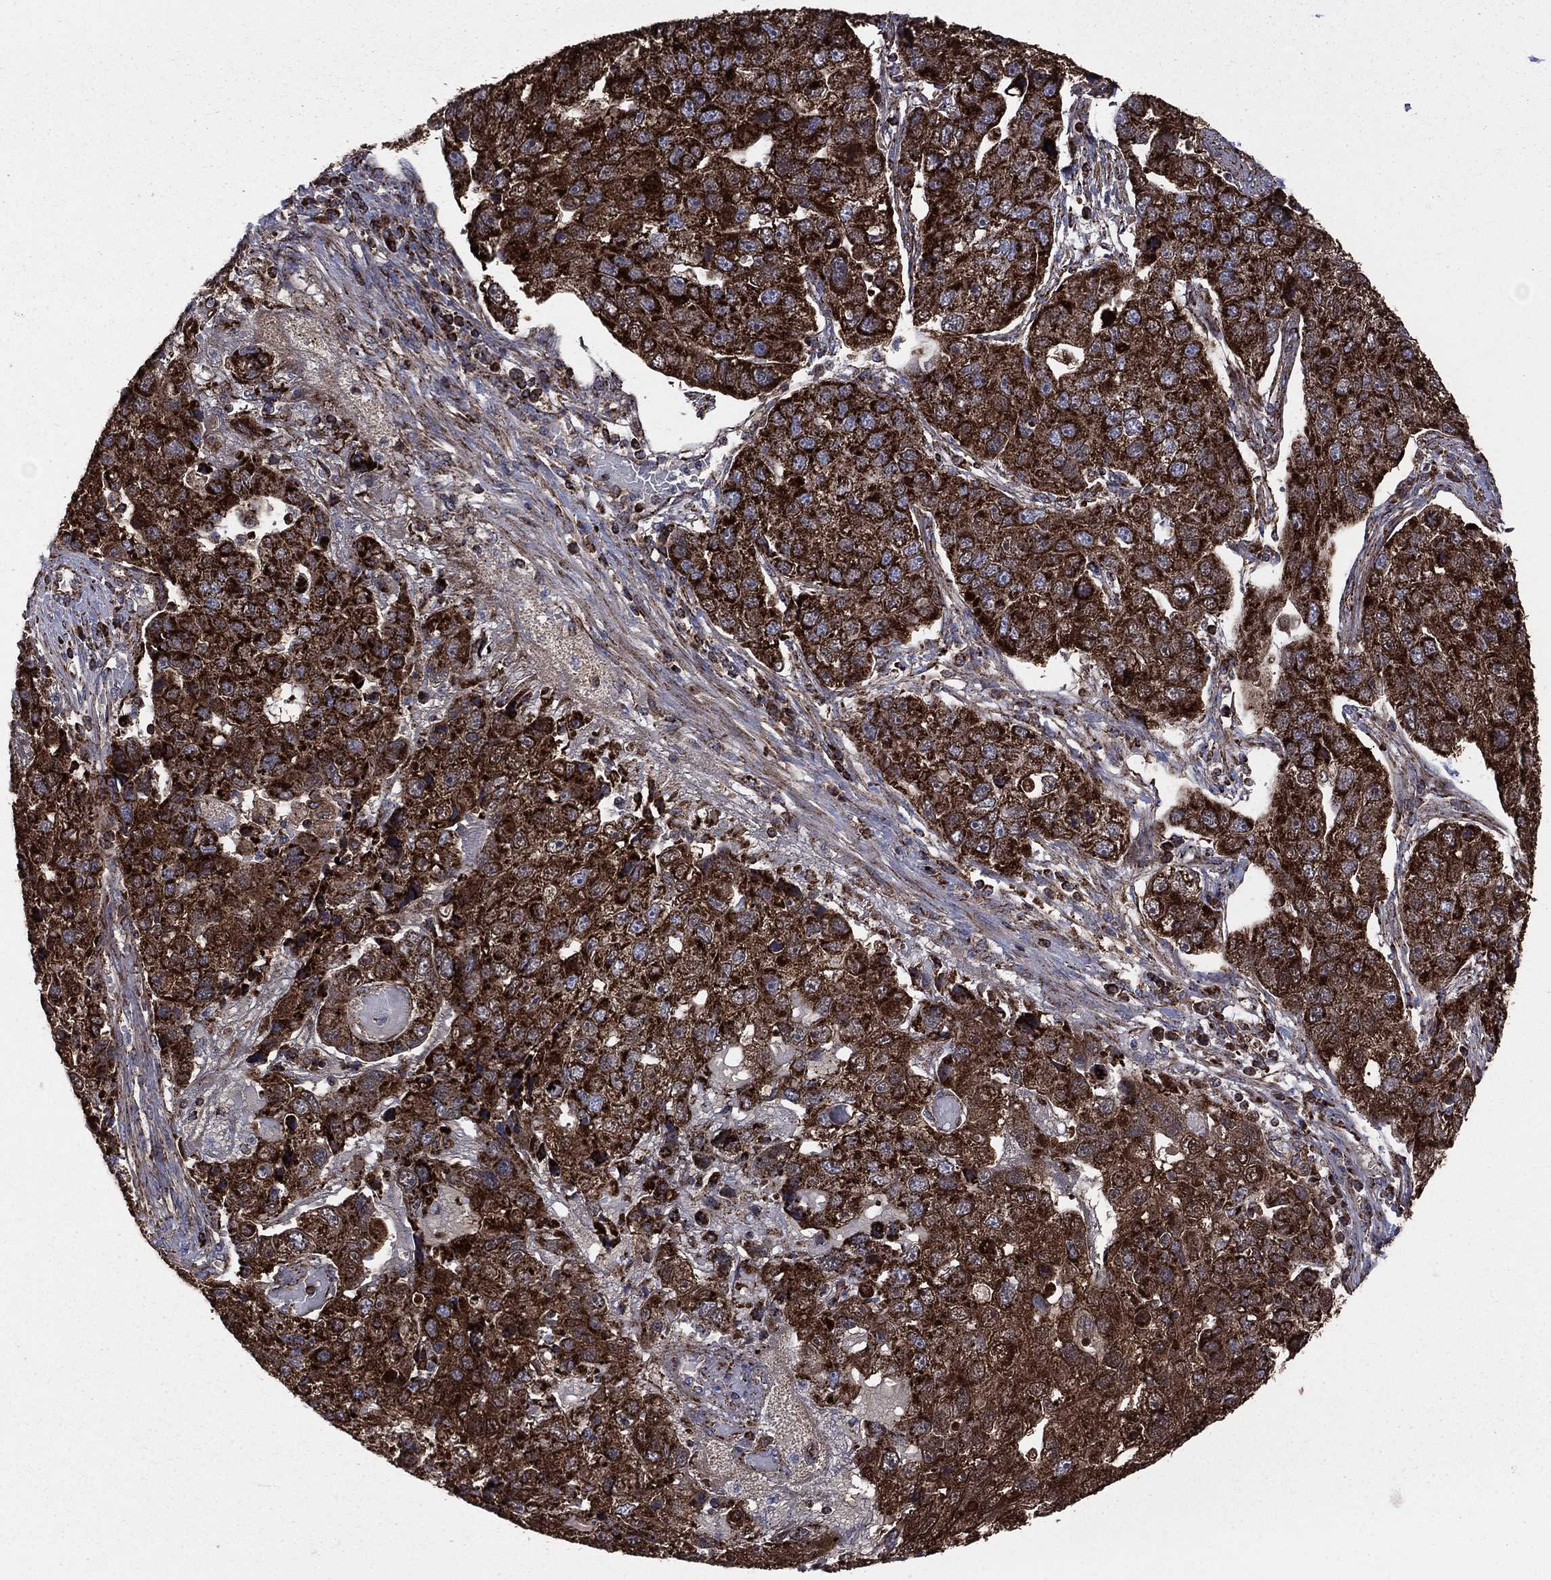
{"staining": {"intensity": "strong", "quantity": ">75%", "location": "cytoplasmic/membranous"}, "tissue": "pancreatic cancer", "cell_type": "Tumor cells", "image_type": "cancer", "snomed": [{"axis": "morphology", "description": "Adenocarcinoma, NOS"}, {"axis": "topography", "description": "Pancreas"}], "caption": "IHC staining of pancreatic cancer, which reveals high levels of strong cytoplasmic/membranous expression in about >75% of tumor cells indicating strong cytoplasmic/membranous protein positivity. The staining was performed using DAB (3,3'-diaminobenzidine) (brown) for protein detection and nuclei were counterstained in hematoxylin (blue).", "gene": "GOT2", "patient": {"sex": "female", "age": 61}}